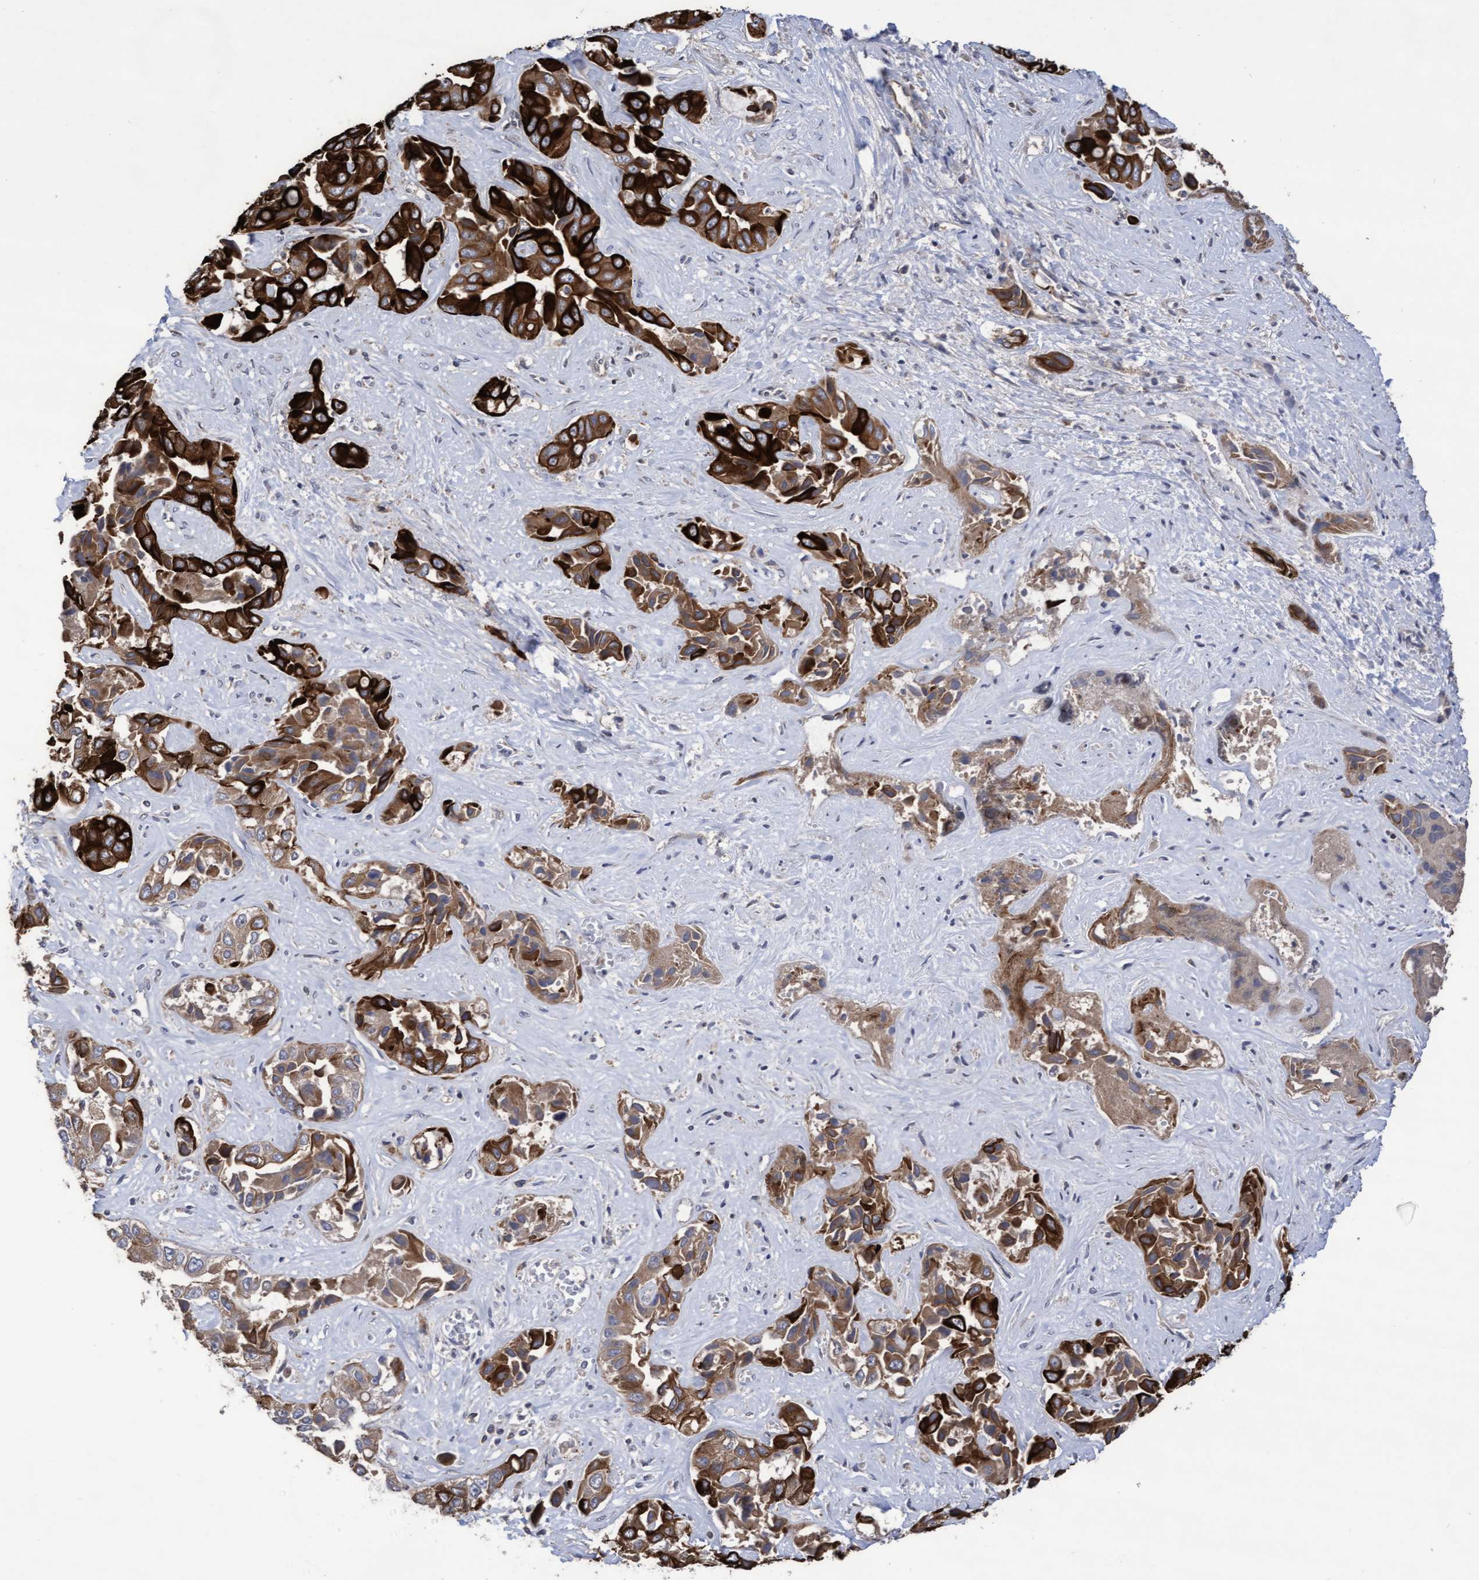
{"staining": {"intensity": "strong", "quantity": ">75%", "location": "cytoplasmic/membranous"}, "tissue": "liver cancer", "cell_type": "Tumor cells", "image_type": "cancer", "snomed": [{"axis": "morphology", "description": "Cholangiocarcinoma"}, {"axis": "topography", "description": "Liver"}], "caption": "Protein staining of liver cancer tissue displays strong cytoplasmic/membranous positivity in approximately >75% of tumor cells. (IHC, brightfield microscopy, high magnification).", "gene": "KRT24", "patient": {"sex": "female", "age": 52}}